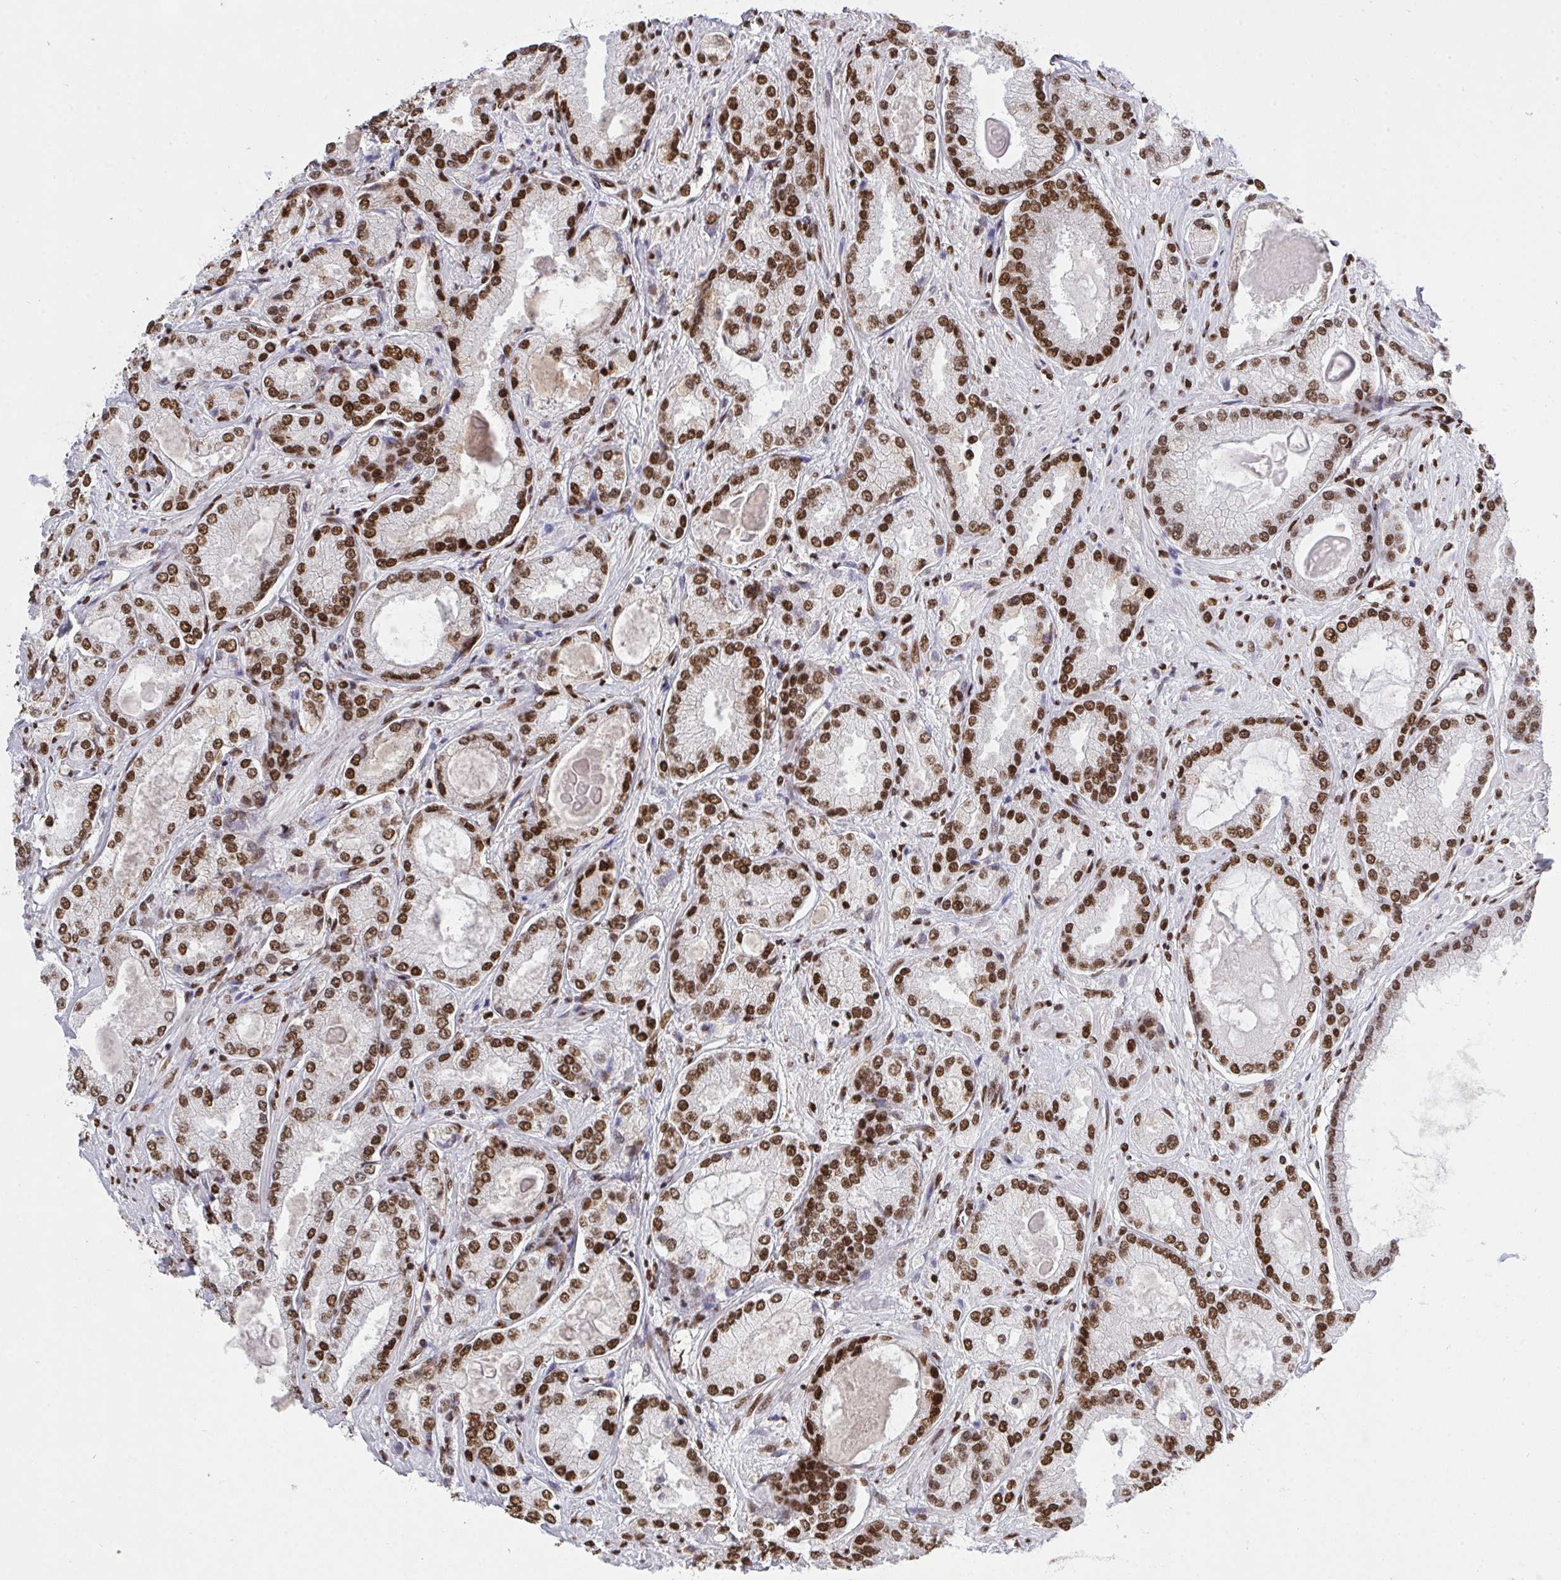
{"staining": {"intensity": "moderate", "quantity": ">75%", "location": "nuclear"}, "tissue": "prostate cancer", "cell_type": "Tumor cells", "image_type": "cancer", "snomed": [{"axis": "morphology", "description": "Adenocarcinoma, High grade"}, {"axis": "topography", "description": "Prostate"}], "caption": "Protein expression analysis of human high-grade adenocarcinoma (prostate) reveals moderate nuclear positivity in about >75% of tumor cells.", "gene": "HNRNPL", "patient": {"sex": "male", "age": 68}}